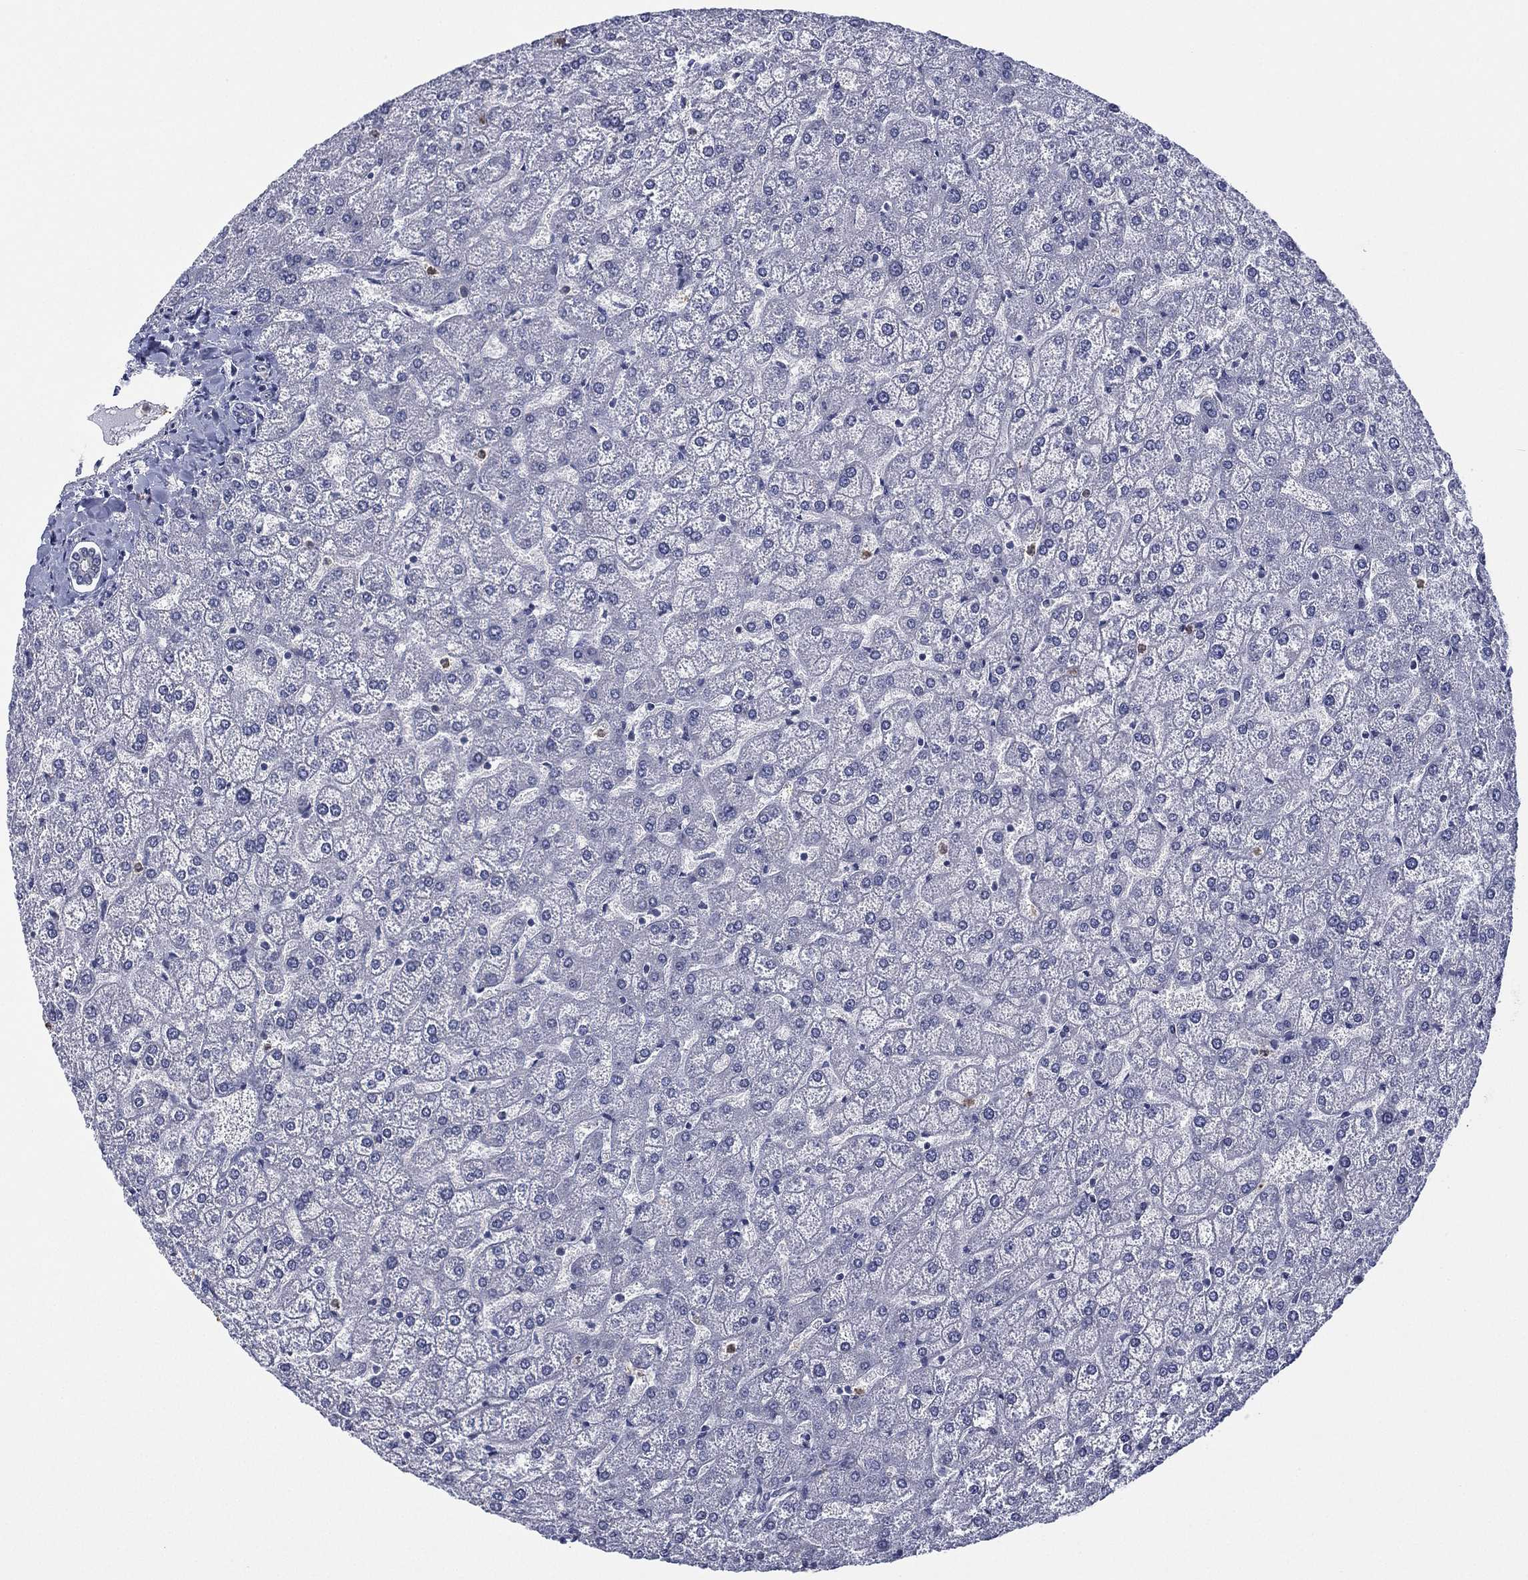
{"staining": {"intensity": "negative", "quantity": "none", "location": "none"}, "tissue": "liver", "cell_type": "Cholangiocytes", "image_type": "normal", "snomed": [{"axis": "morphology", "description": "Normal tissue, NOS"}, {"axis": "topography", "description": "Liver"}], "caption": "Protein analysis of normal liver shows no significant positivity in cholangiocytes.", "gene": "ZNF711", "patient": {"sex": "female", "age": 32}}